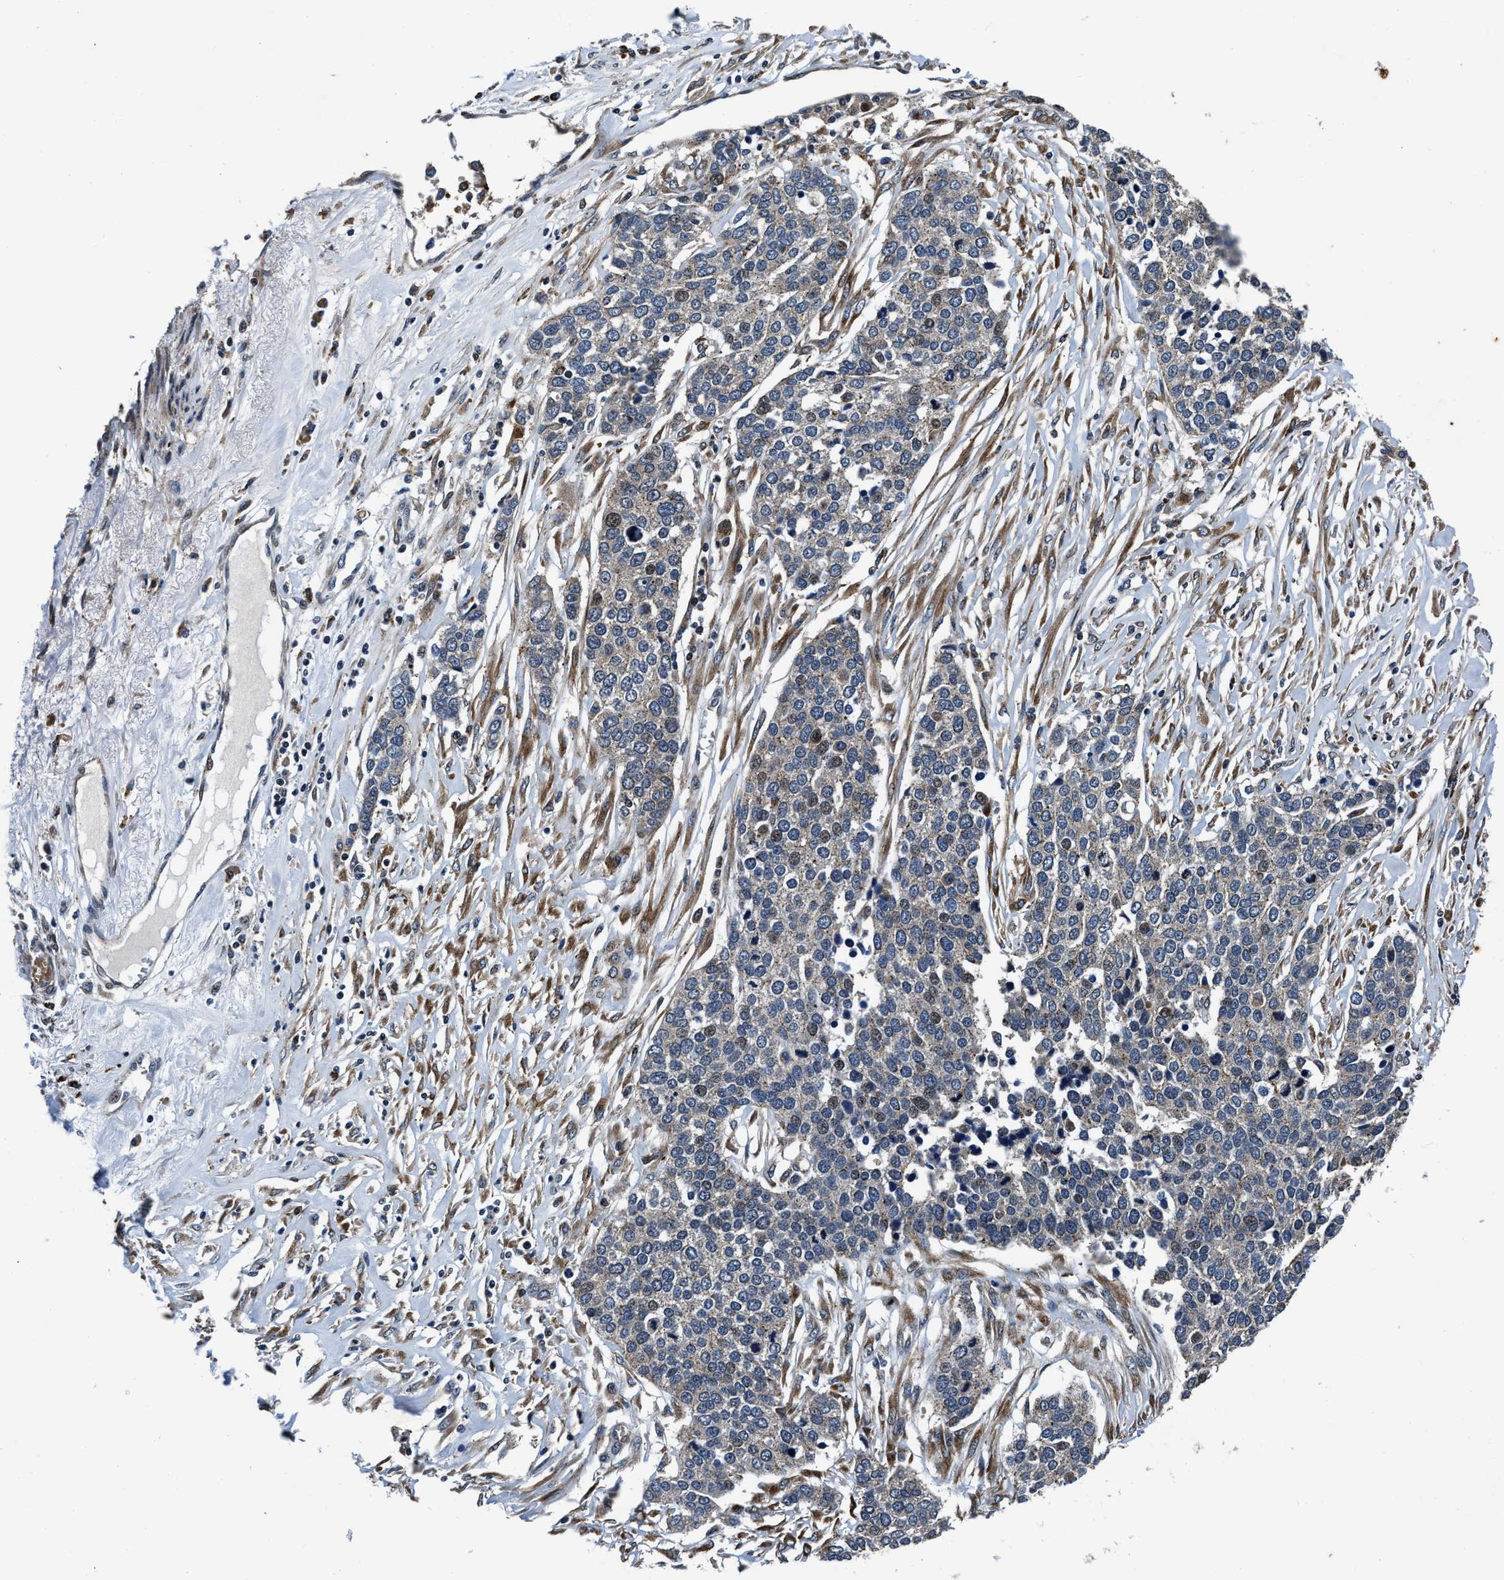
{"staining": {"intensity": "weak", "quantity": "<25%", "location": "nuclear"}, "tissue": "ovarian cancer", "cell_type": "Tumor cells", "image_type": "cancer", "snomed": [{"axis": "morphology", "description": "Cystadenocarcinoma, serous, NOS"}, {"axis": "topography", "description": "Ovary"}], "caption": "Tumor cells show no significant protein positivity in serous cystadenocarcinoma (ovarian).", "gene": "C2orf66", "patient": {"sex": "female", "age": 44}}